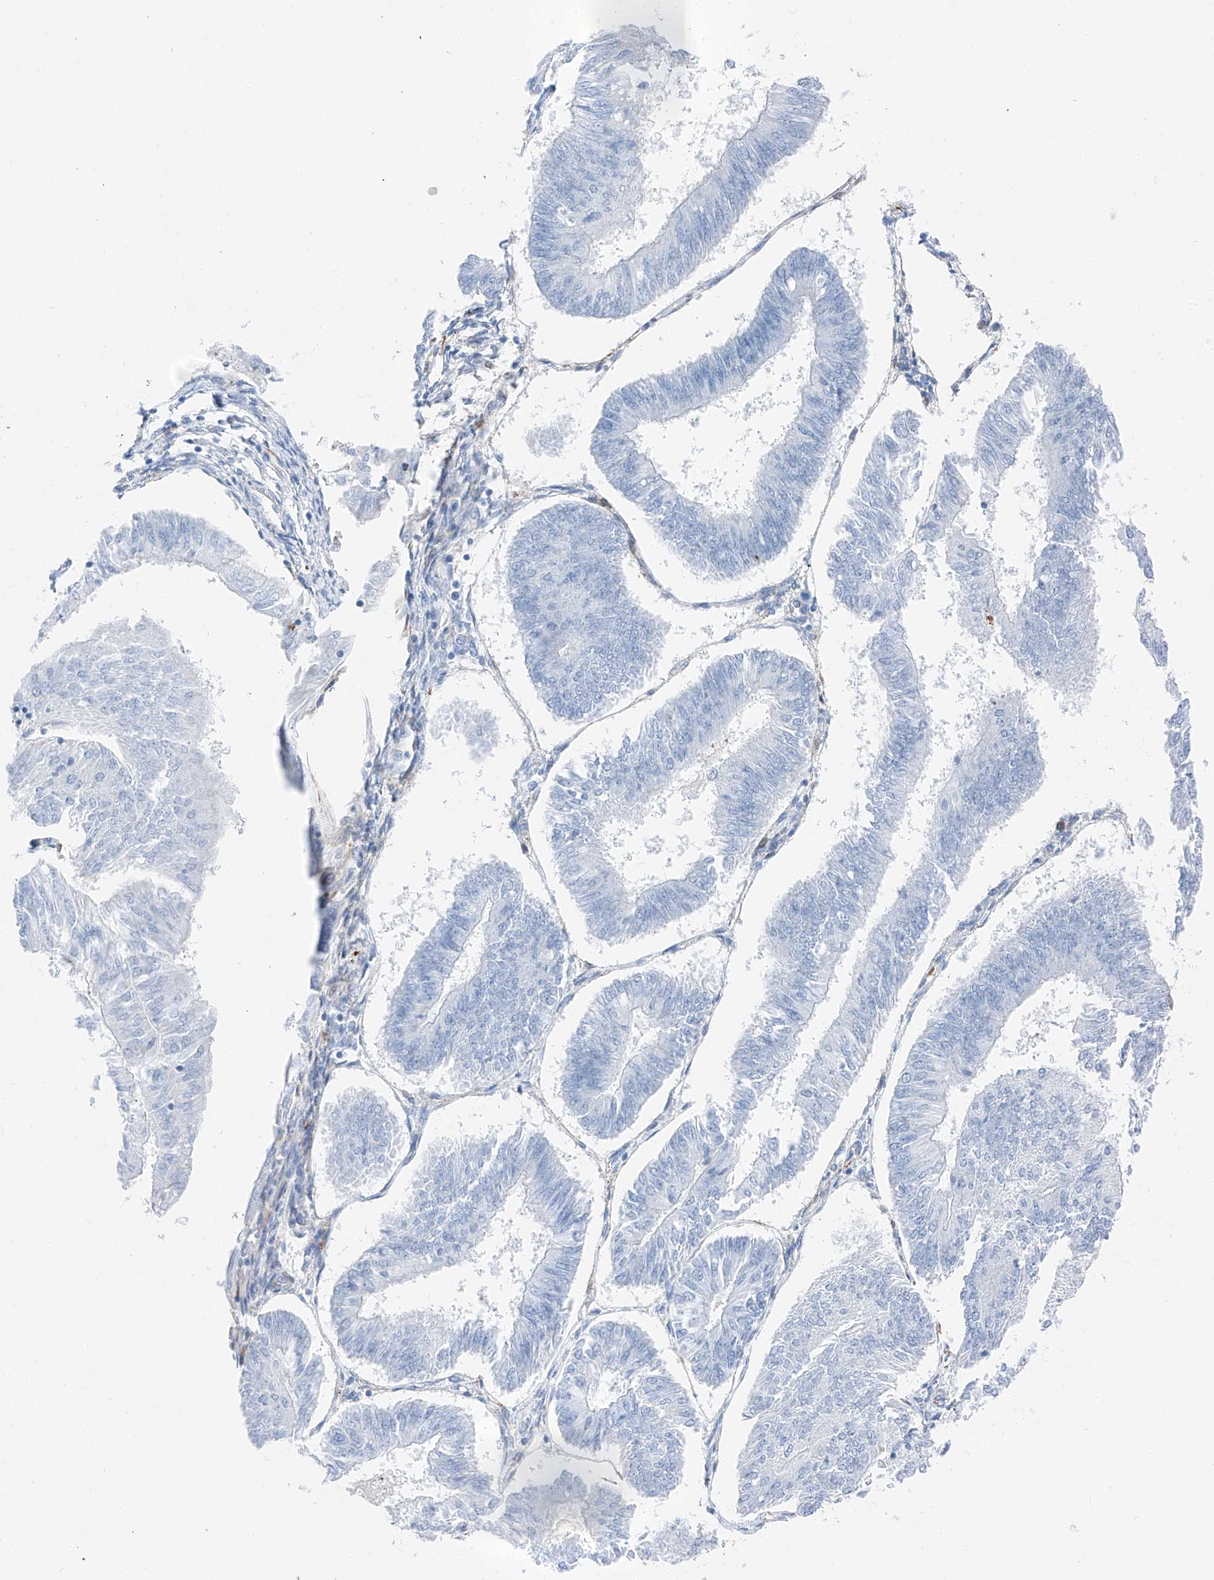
{"staining": {"intensity": "negative", "quantity": "none", "location": "none"}, "tissue": "endometrial cancer", "cell_type": "Tumor cells", "image_type": "cancer", "snomed": [{"axis": "morphology", "description": "Adenocarcinoma, NOS"}, {"axis": "topography", "description": "Endometrium"}], "caption": "High magnification brightfield microscopy of endometrial cancer stained with DAB (3,3'-diaminobenzidine) (brown) and counterstained with hematoxylin (blue): tumor cells show no significant positivity.", "gene": "ZNF804A", "patient": {"sex": "female", "age": 58}}